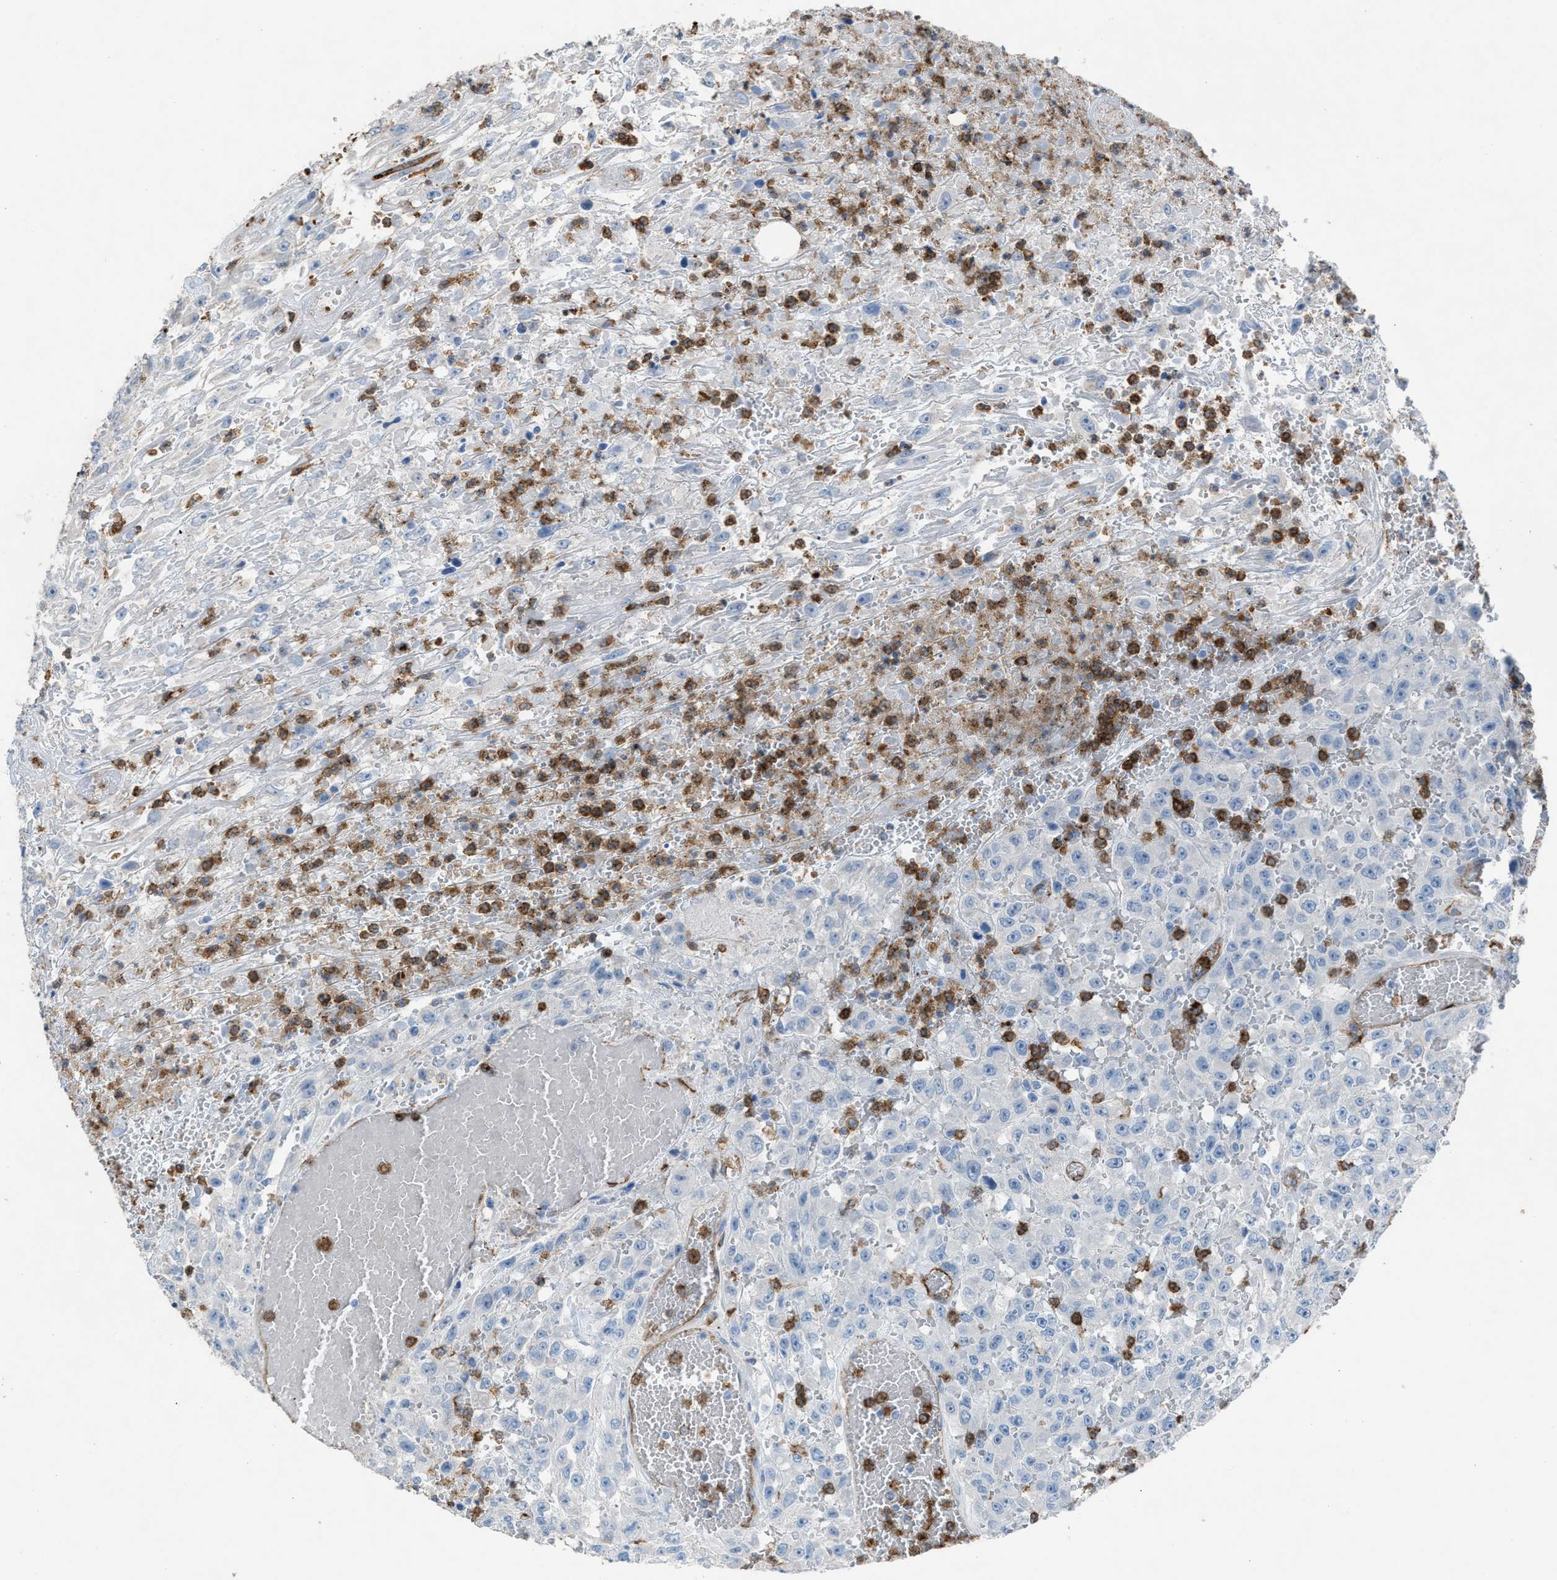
{"staining": {"intensity": "negative", "quantity": "none", "location": "none"}, "tissue": "urothelial cancer", "cell_type": "Tumor cells", "image_type": "cancer", "snomed": [{"axis": "morphology", "description": "Urothelial carcinoma, High grade"}, {"axis": "topography", "description": "Urinary bladder"}], "caption": "The photomicrograph demonstrates no staining of tumor cells in high-grade urothelial carcinoma.", "gene": "DYSF", "patient": {"sex": "male", "age": 46}}